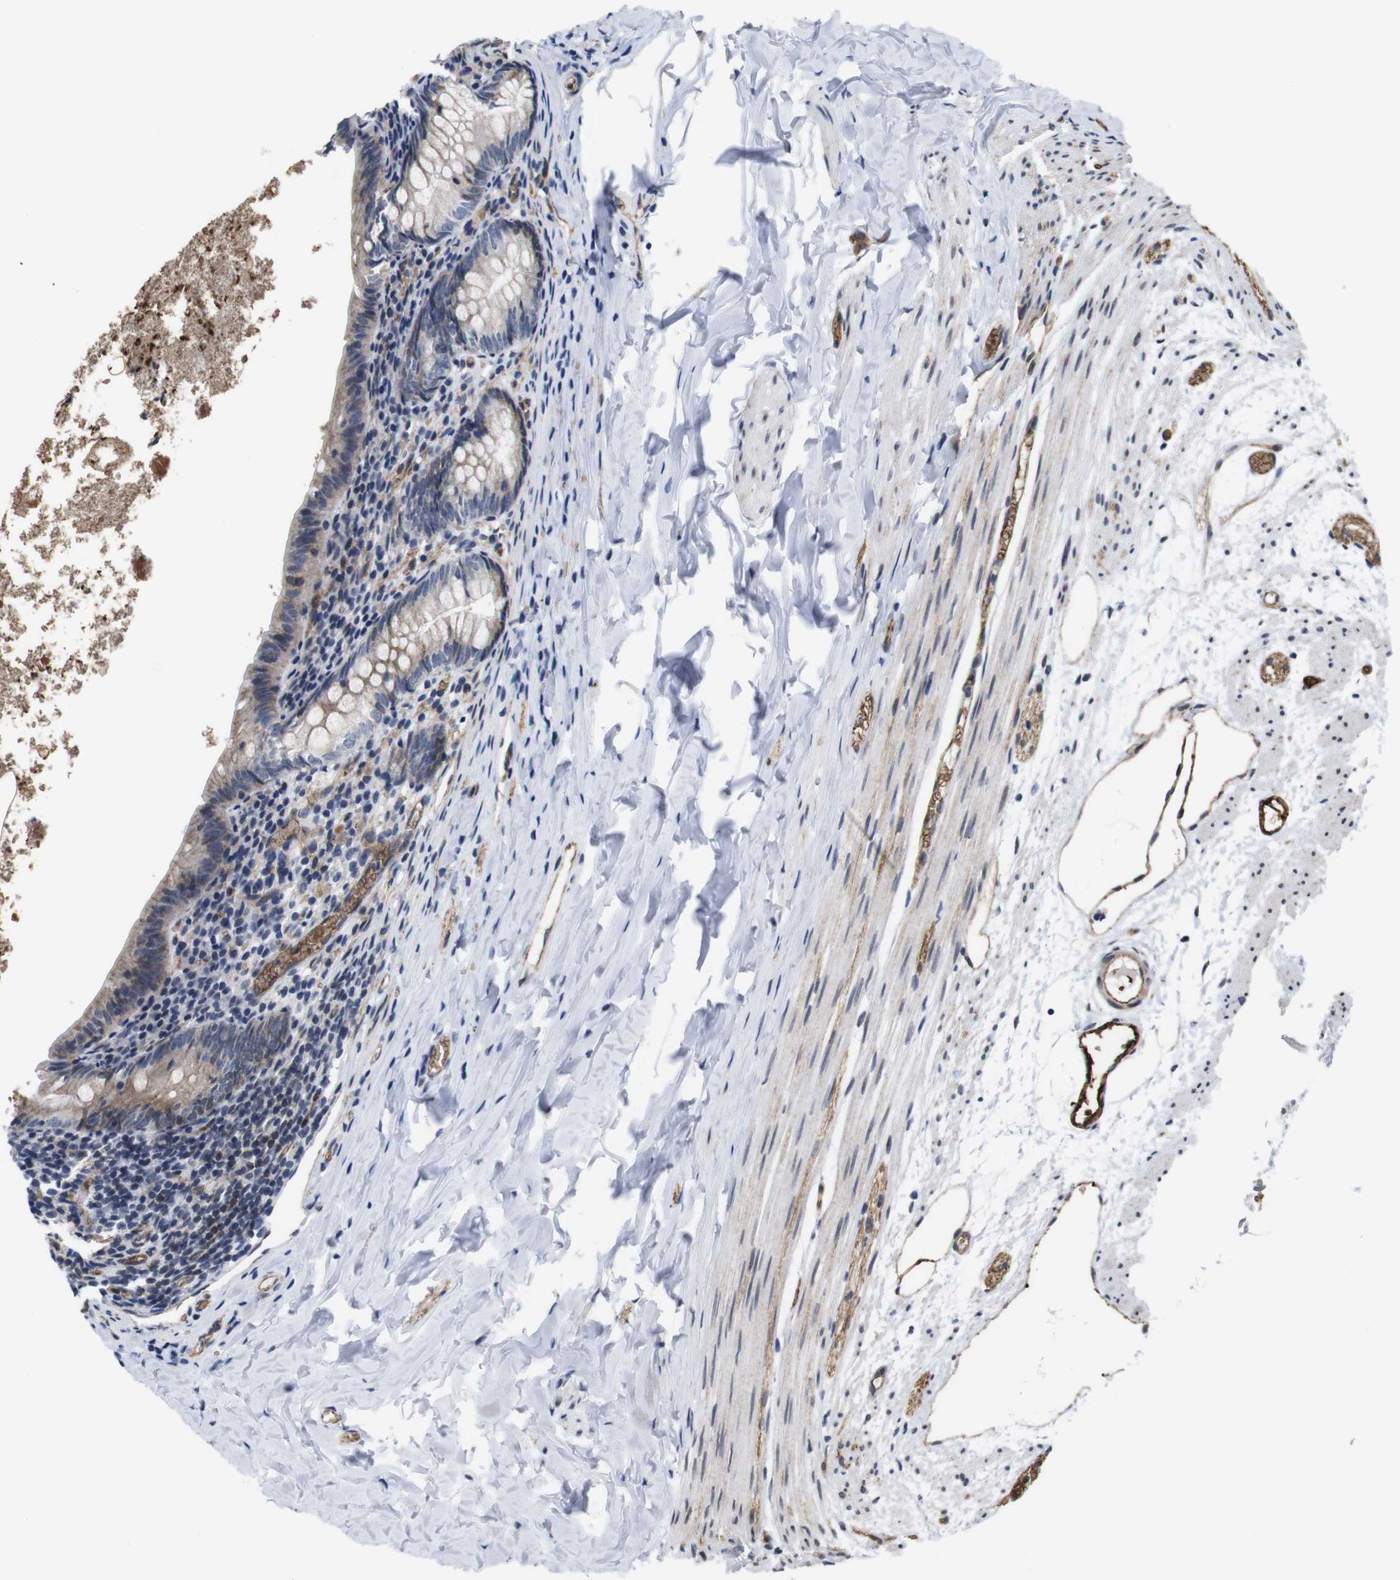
{"staining": {"intensity": "weak", "quantity": ">75%", "location": "cytoplasmic/membranous"}, "tissue": "appendix", "cell_type": "Glandular cells", "image_type": "normal", "snomed": [{"axis": "morphology", "description": "Normal tissue, NOS"}, {"axis": "topography", "description": "Appendix"}], "caption": "Protein positivity by IHC displays weak cytoplasmic/membranous staining in approximately >75% of glandular cells in normal appendix. The protein is shown in brown color, while the nuclei are stained blue.", "gene": "SOCS3", "patient": {"sex": "female", "age": 10}}